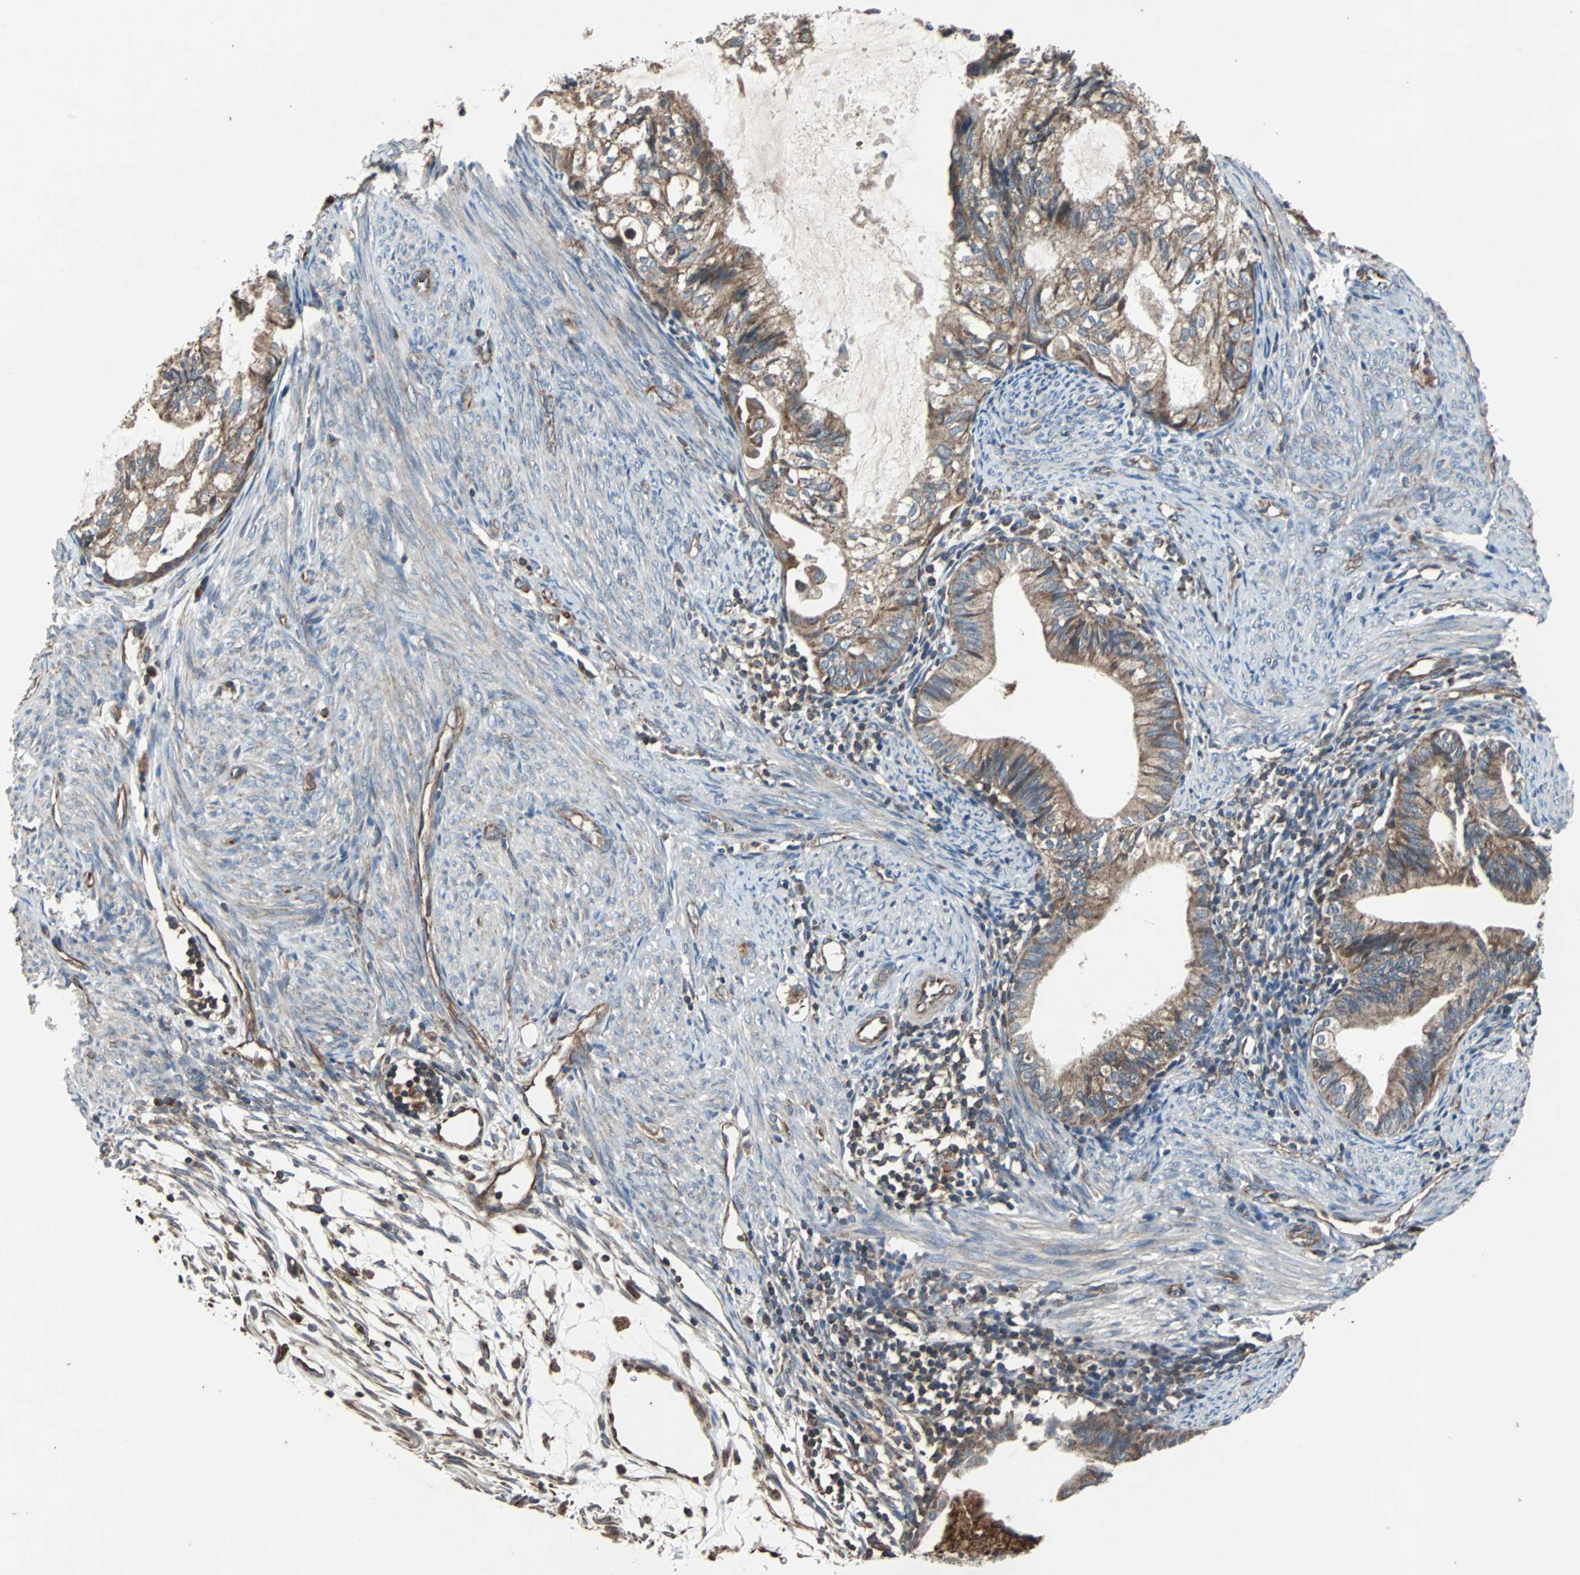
{"staining": {"intensity": "moderate", "quantity": ">75%", "location": "cytoplasmic/membranous"}, "tissue": "cervical cancer", "cell_type": "Tumor cells", "image_type": "cancer", "snomed": [{"axis": "morphology", "description": "Normal tissue, NOS"}, {"axis": "morphology", "description": "Adenocarcinoma, NOS"}, {"axis": "topography", "description": "Cervix"}, {"axis": "topography", "description": "Endometrium"}], "caption": "IHC histopathology image of cervical adenocarcinoma stained for a protein (brown), which reveals medium levels of moderate cytoplasmic/membranous staining in about >75% of tumor cells.", "gene": "ACTR3", "patient": {"sex": "female", "age": 86}}